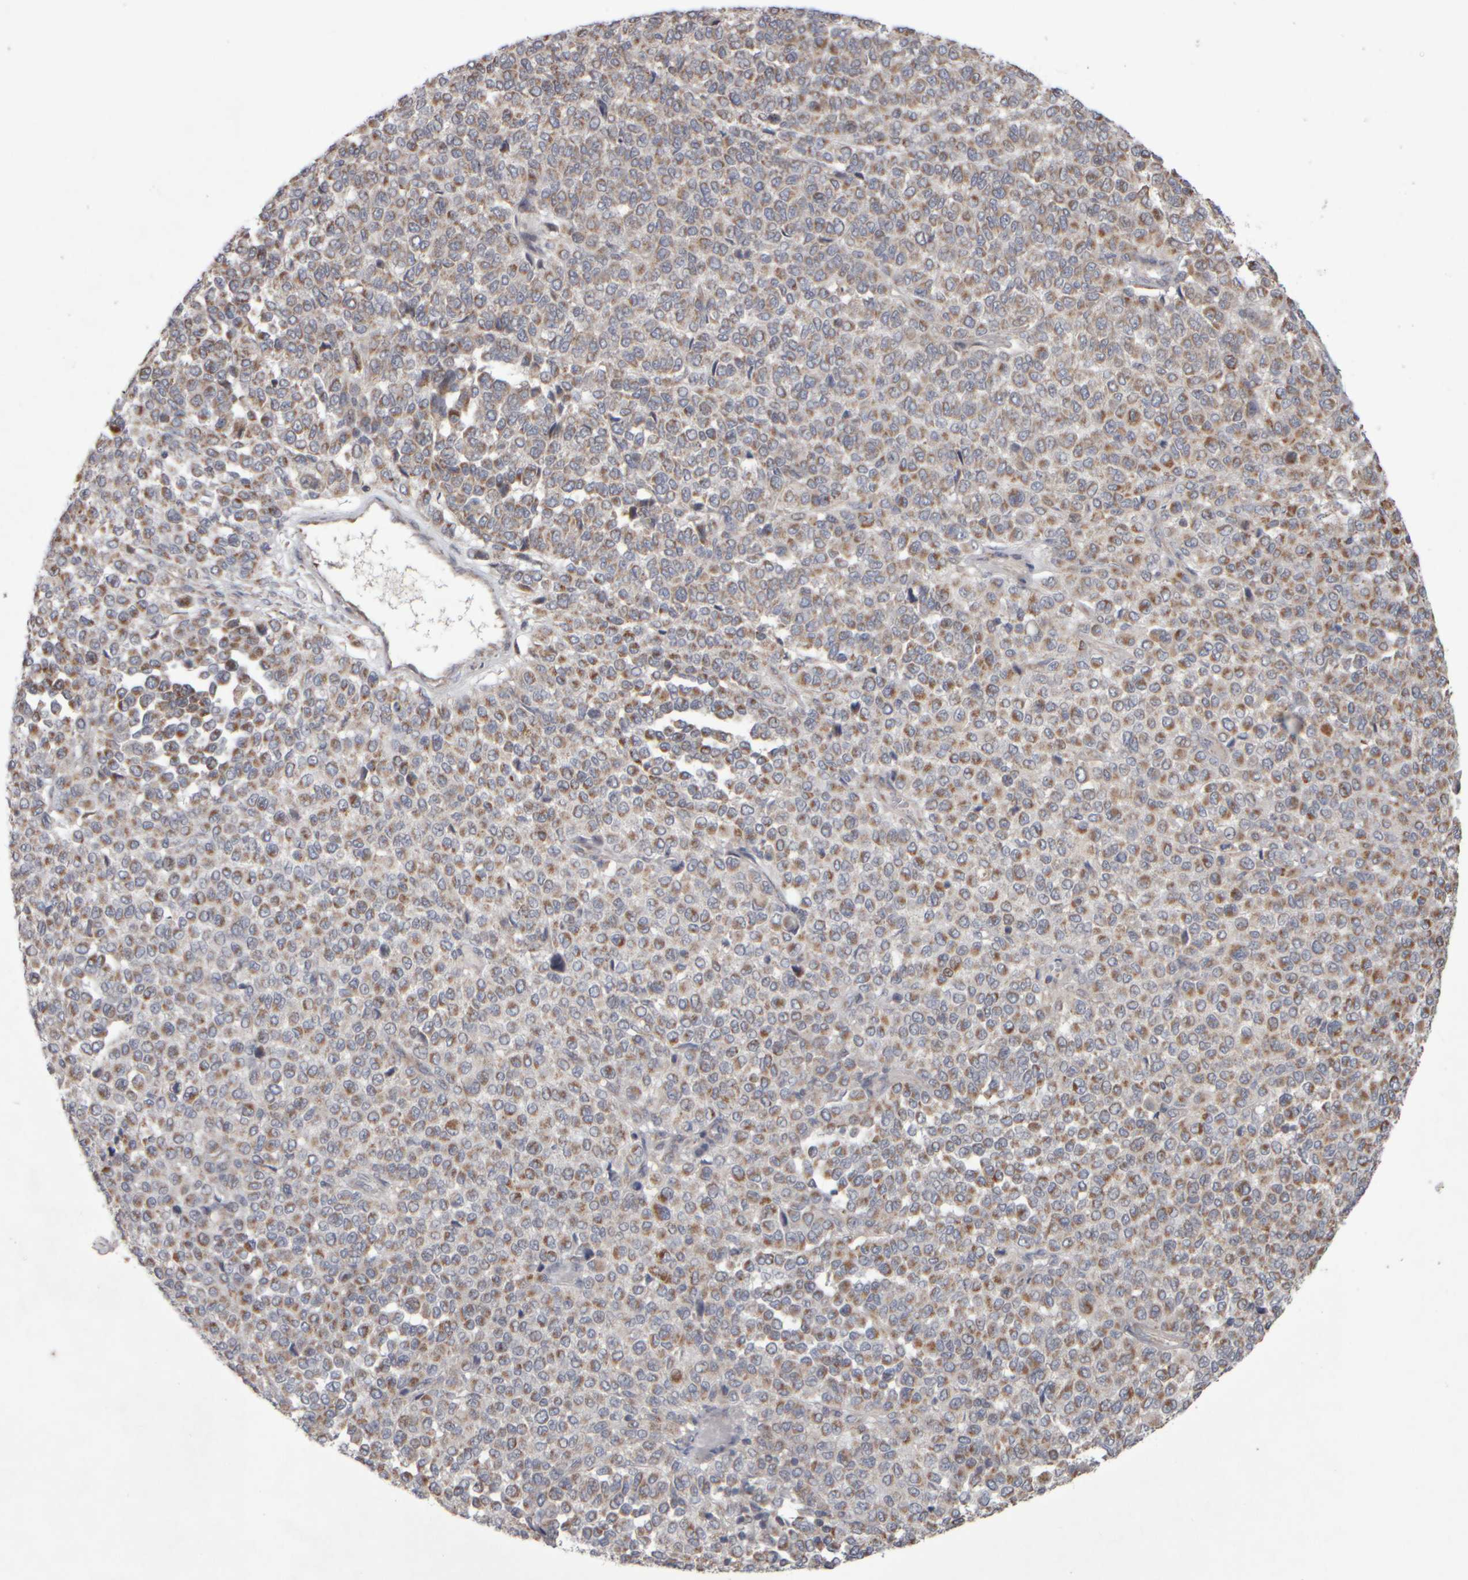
{"staining": {"intensity": "moderate", "quantity": ">75%", "location": "cytoplasmic/membranous"}, "tissue": "melanoma", "cell_type": "Tumor cells", "image_type": "cancer", "snomed": [{"axis": "morphology", "description": "Malignant melanoma, Metastatic site"}, {"axis": "topography", "description": "Pancreas"}], "caption": "Protein analysis of malignant melanoma (metastatic site) tissue shows moderate cytoplasmic/membranous staining in about >75% of tumor cells. The staining was performed using DAB, with brown indicating positive protein expression. Nuclei are stained blue with hematoxylin.", "gene": "SCO1", "patient": {"sex": "female", "age": 30}}